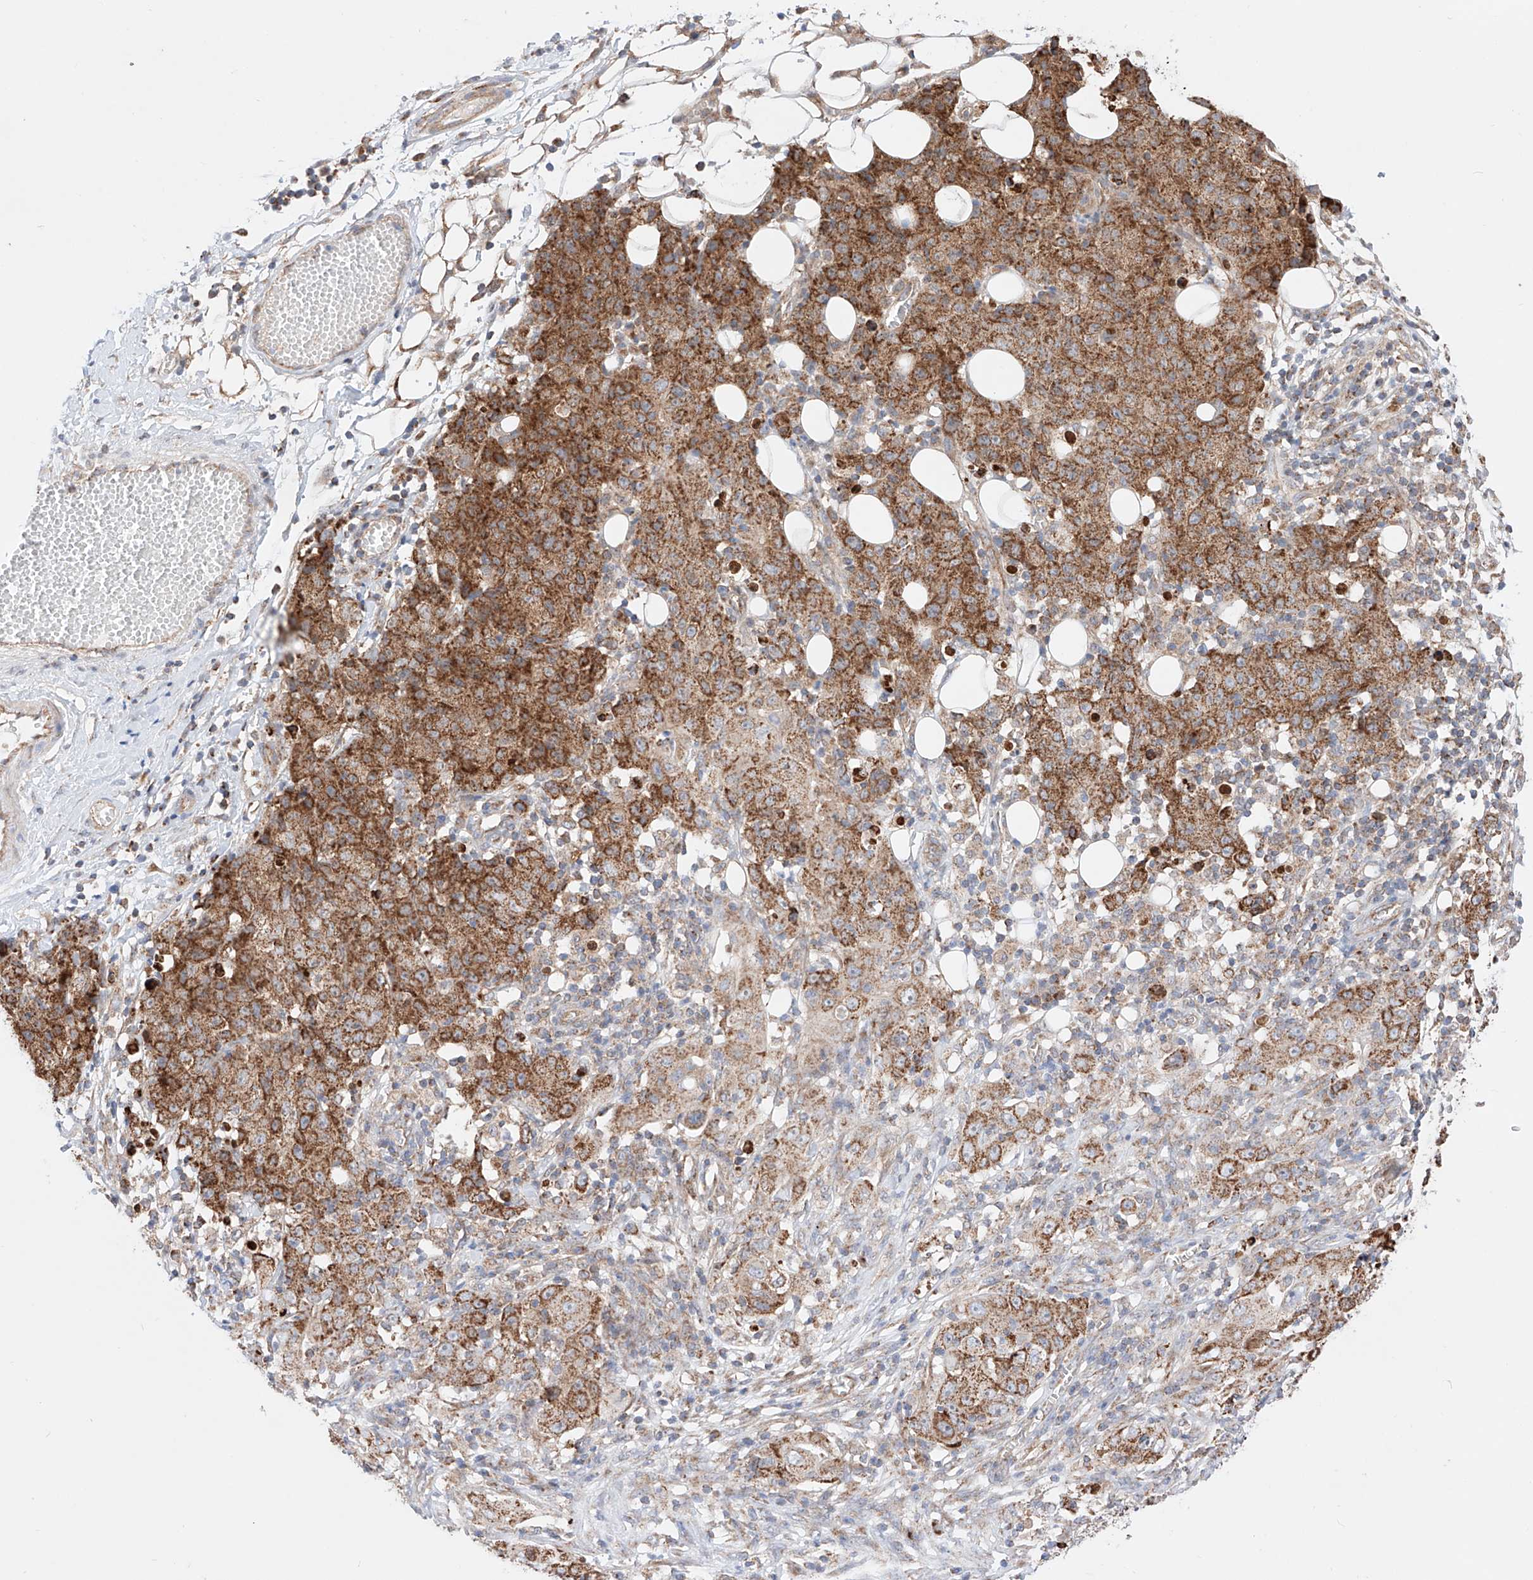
{"staining": {"intensity": "strong", "quantity": ">75%", "location": "cytoplasmic/membranous"}, "tissue": "ovarian cancer", "cell_type": "Tumor cells", "image_type": "cancer", "snomed": [{"axis": "morphology", "description": "Carcinoma, endometroid"}, {"axis": "topography", "description": "Ovary"}], "caption": "Immunohistochemistry (DAB (3,3'-diaminobenzidine)) staining of human ovarian cancer (endometroid carcinoma) shows strong cytoplasmic/membranous protein positivity in approximately >75% of tumor cells. Nuclei are stained in blue.", "gene": "KTI12", "patient": {"sex": "female", "age": 42}}